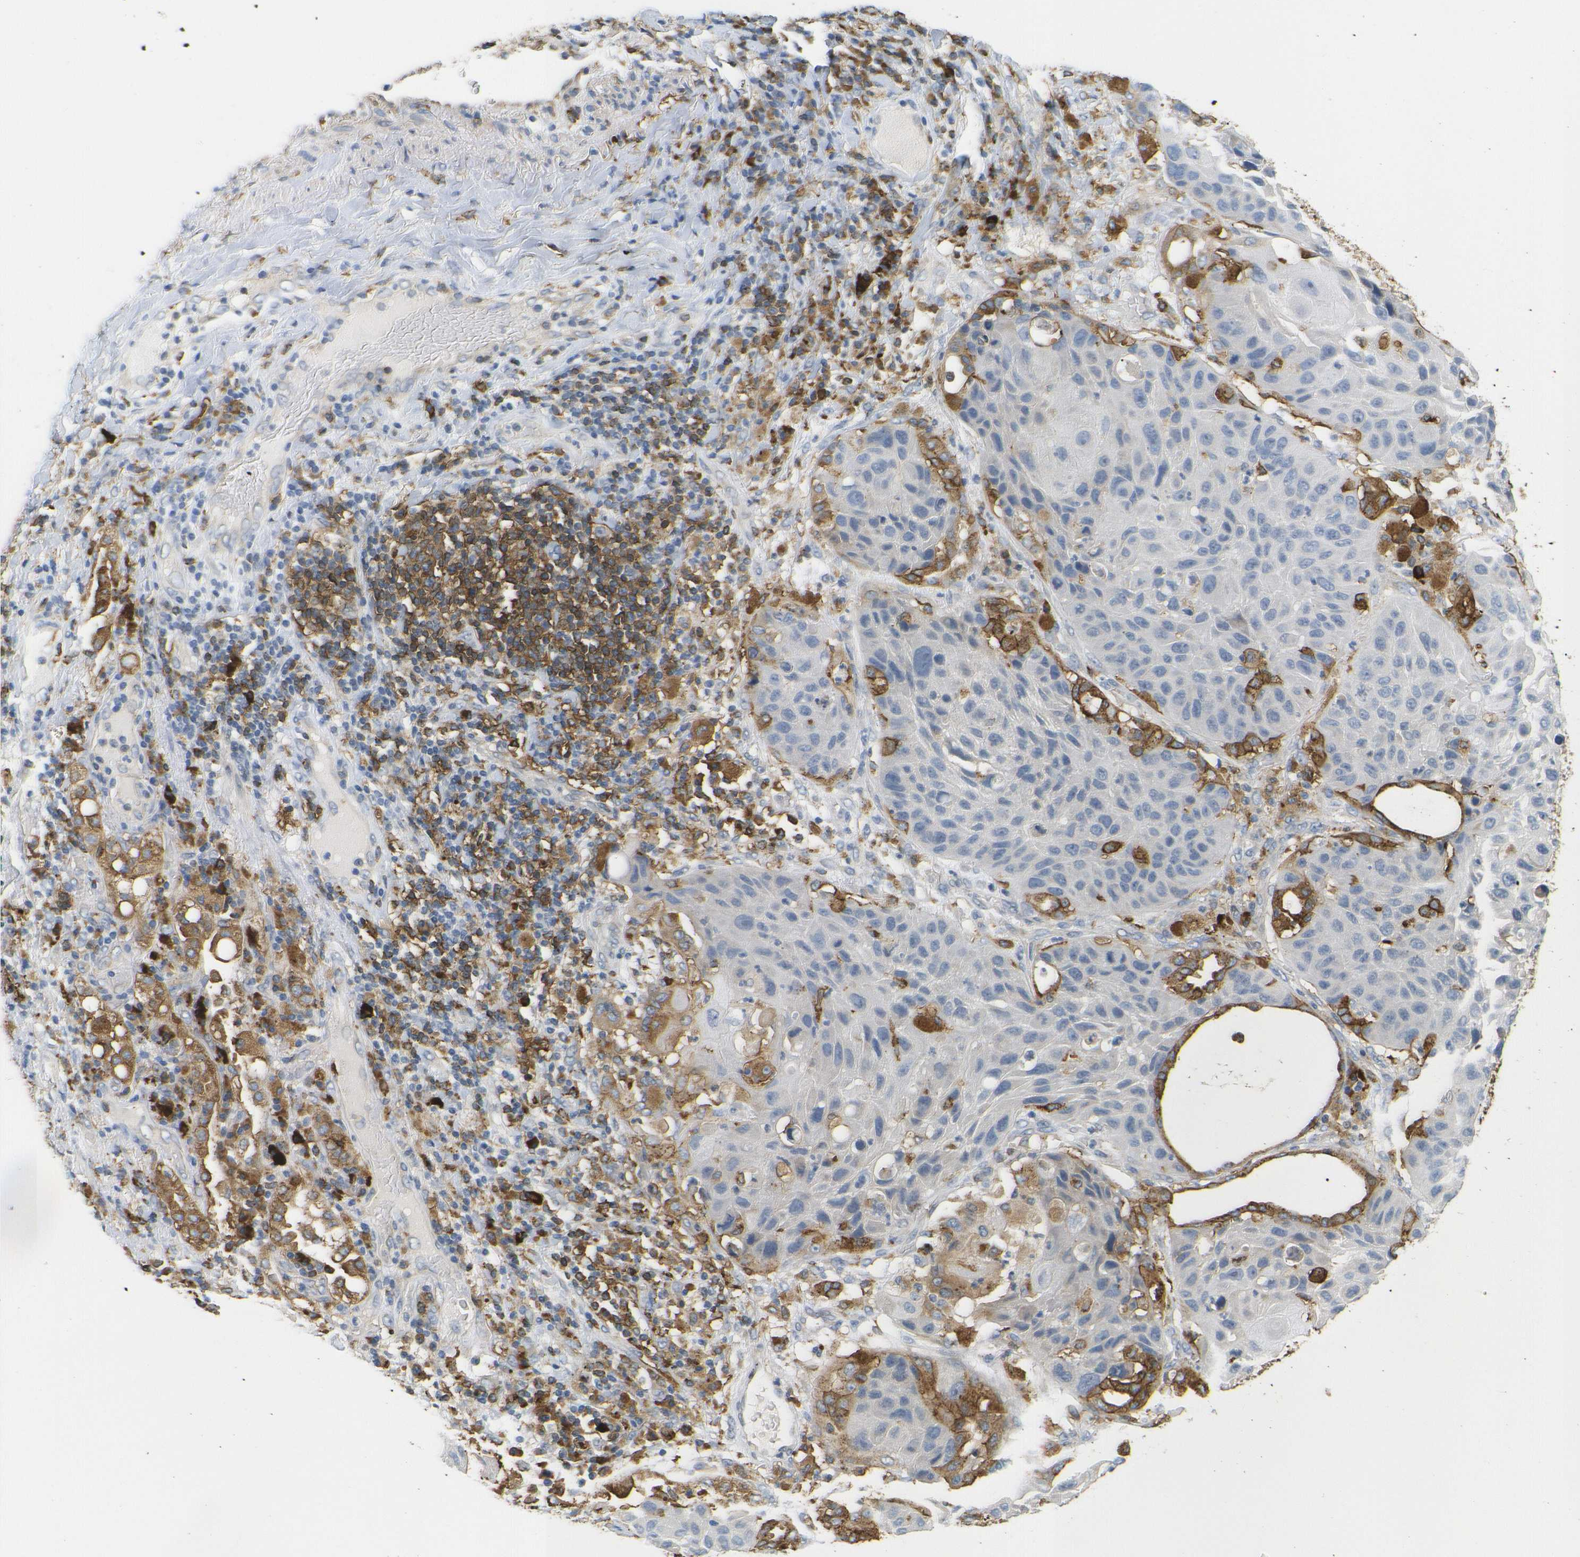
{"staining": {"intensity": "negative", "quantity": "none", "location": "none"}, "tissue": "lung cancer", "cell_type": "Tumor cells", "image_type": "cancer", "snomed": [{"axis": "morphology", "description": "Squamous cell carcinoma, NOS"}, {"axis": "topography", "description": "Lung"}], "caption": "The image displays no staining of tumor cells in lung squamous cell carcinoma.", "gene": "HLA-DQB1", "patient": {"sex": "male", "age": 57}}